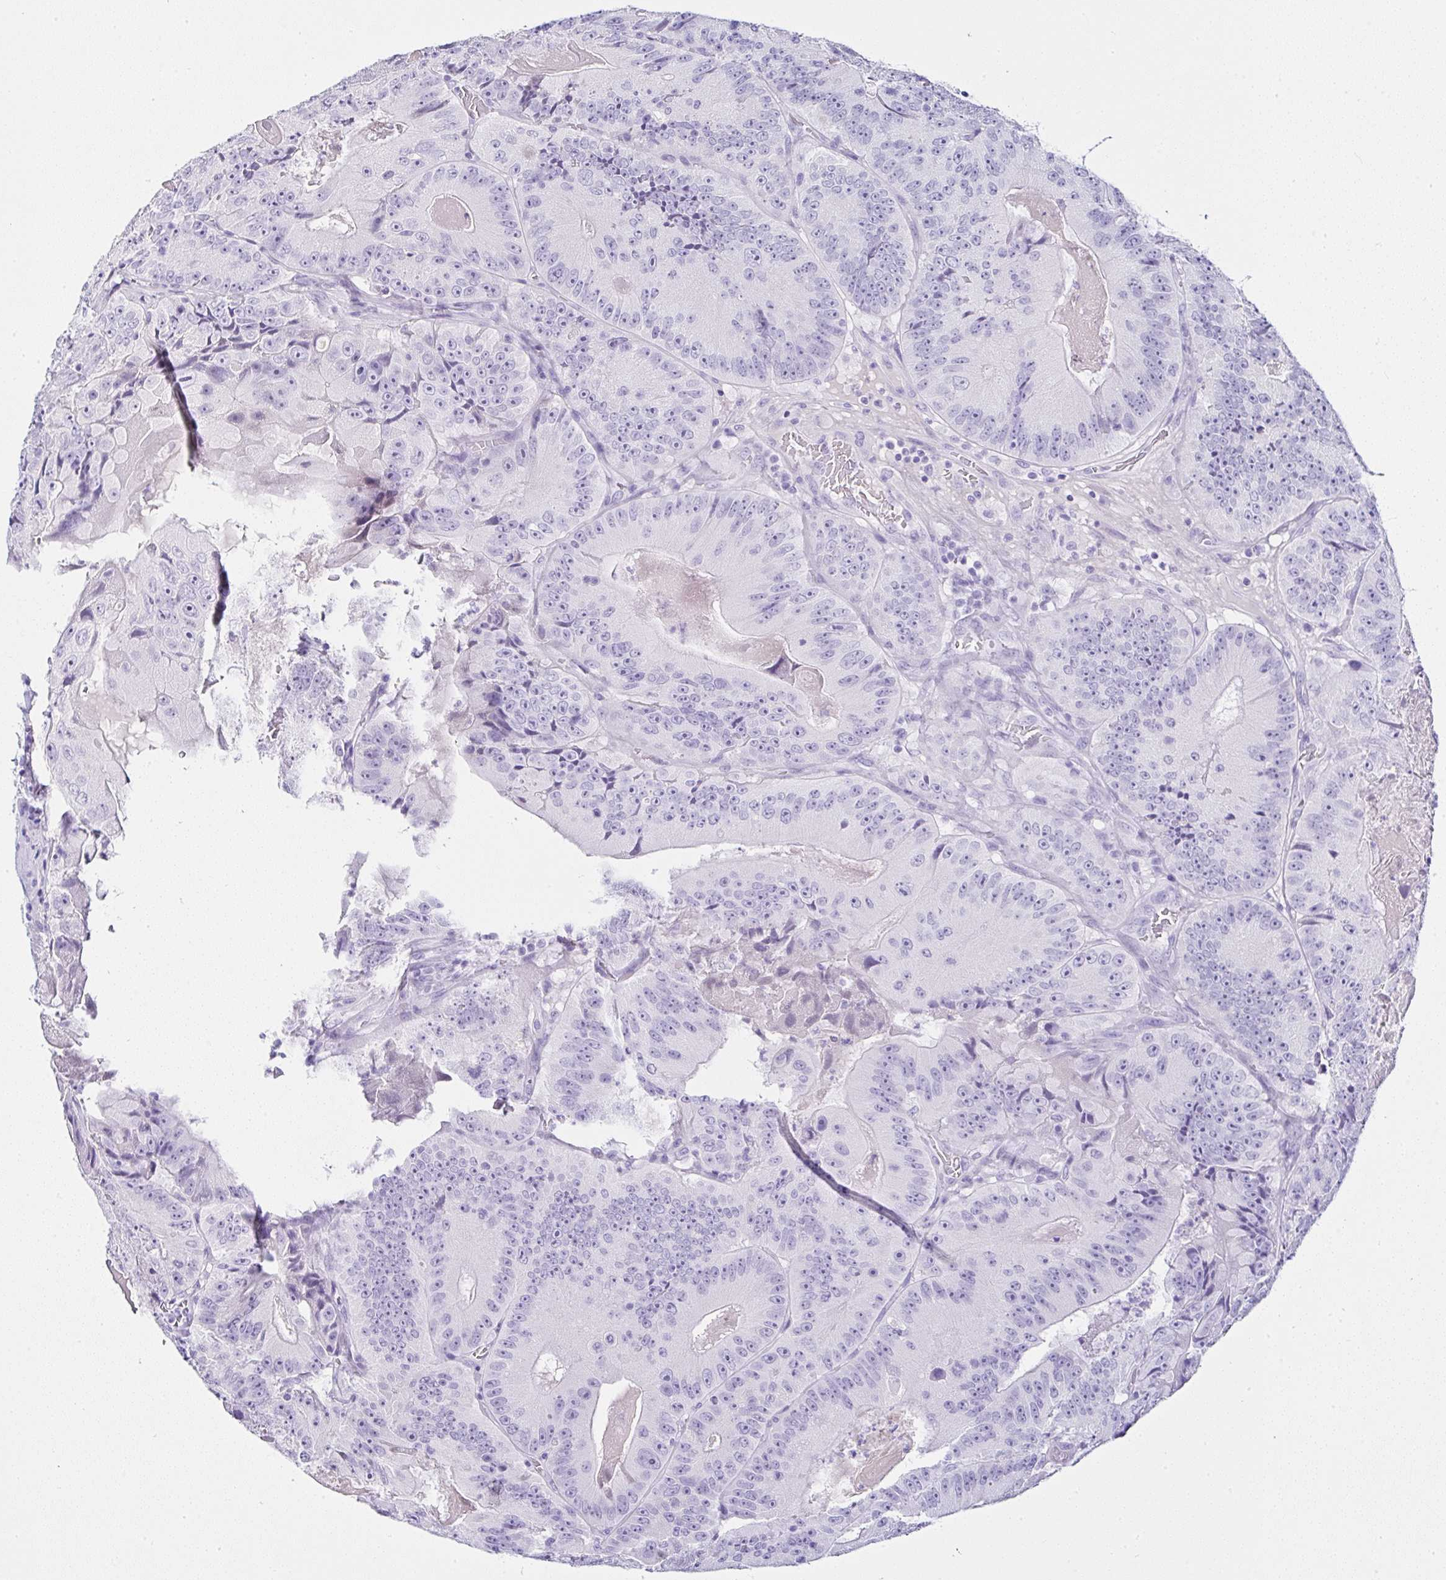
{"staining": {"intensity": "negative", "quantity": "none", "location": "none"}, "tissue": "colorectal cancer", "cell_type": "Tumor cells", "image_type": "cancer", "snomed": [{"axis": "morphology", "description": "Adenocarcinoma, NOS"}, {"axis": "topography", "description": "Colon"}], "caption": "This image is of adenocarcinoma (colorectal) stained with IHC to label a protein in brown with the nuclei are counter-stained blue. There is no positivity in tumor cells.", "gene": "SERPINB3", "patient": {"sex": "female", "age": 86}}